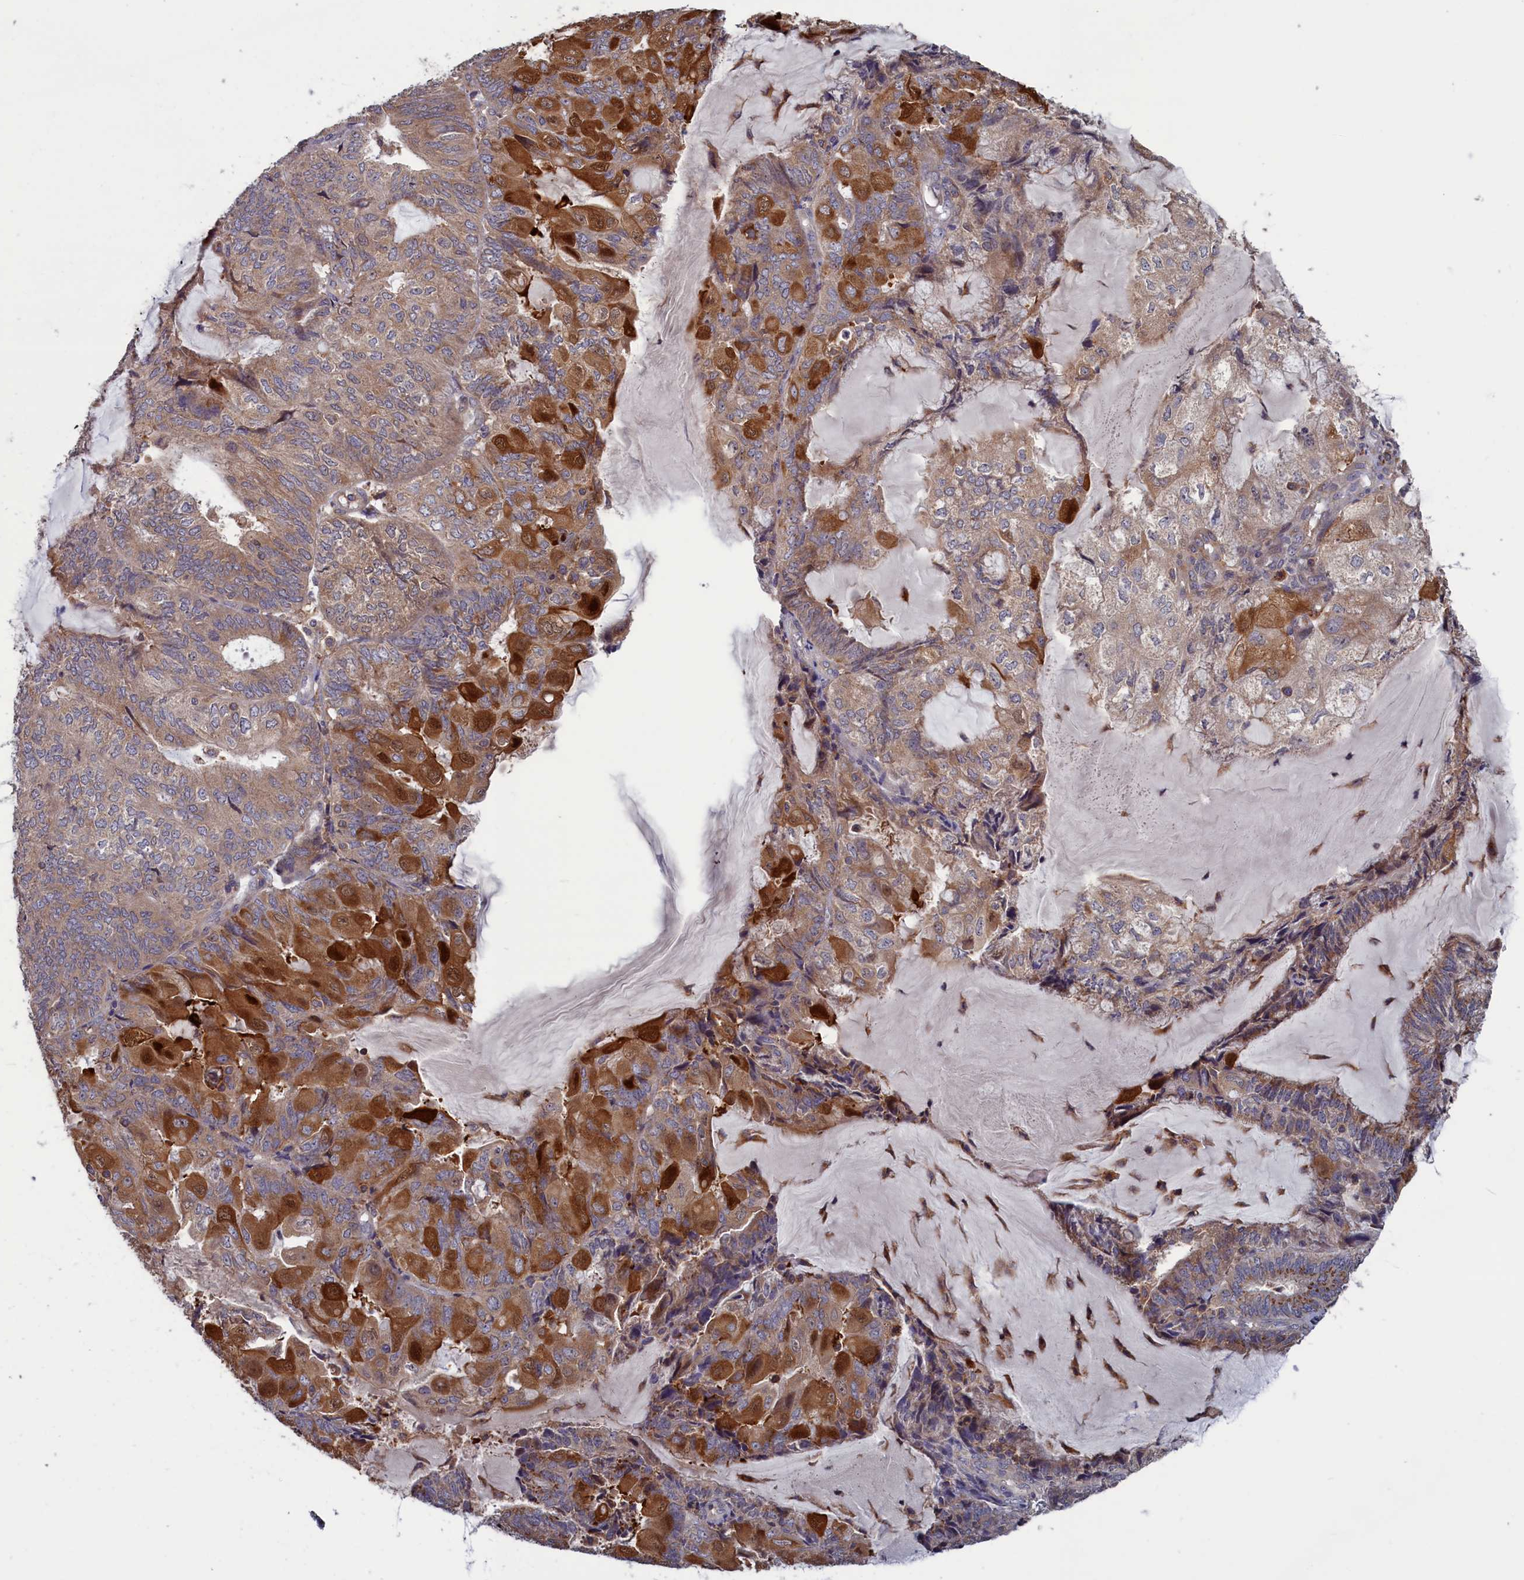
{"staining": {"intensity": "strong", "quantity": "25%-75%", "location": "cytoplasmic/membranous,nuclear"}, "tissue": "endometrial cancer", "cell_type": "Tumor cells", "image_type": "cancer", "snomed": [{"axis": "morphology", "description": "Adenocarcinoma, NOS"}, {"axis": "topography", "description": "Endometrium"}], "caption": "High-magnification brightfield microscopy of endometrial cancer stained with DAB (3,3'-diaminobenzidine) (brown) and counterstained with hematoxylin (blue). tumor cells exhibit strong cytoplasmic/membranous and nuclear positivity is appreciated in about25%-75% of cells.", "gene": "CACTIN", "patient": {"sex": "female", "age": 81}}